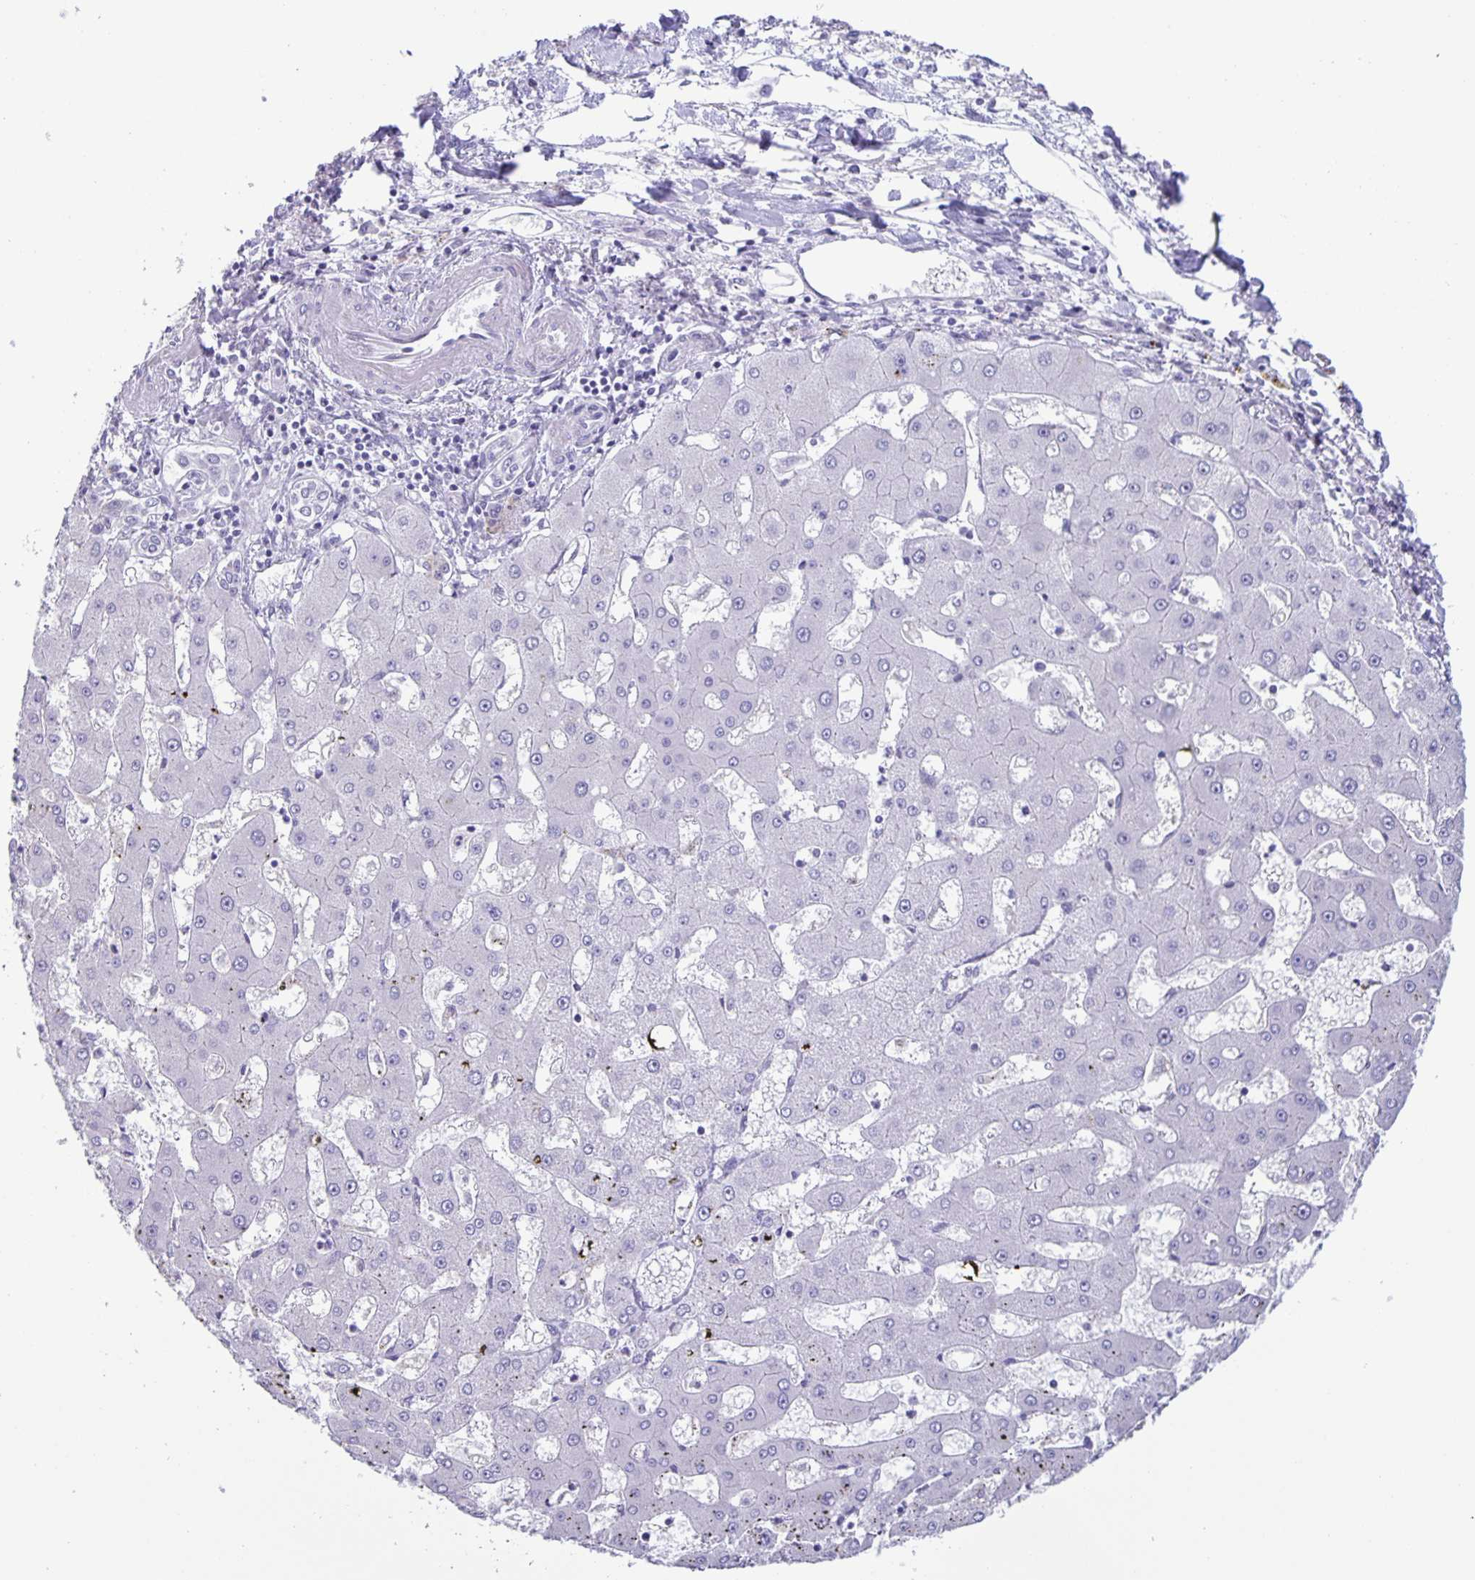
{"staining": {"intensity": "negative", "quantity": "none", "location": "none"}, "tissue": "liver cancer", "cell_type": "Tumor cells", "image_type": "cancer", "snomed": [{"axis": "morphology", "description": "Carcinoma, Hepatocellular, NOS"}, {"axis": "topography", "description": "Liver"}], "caption": "An image of human liver cancer is negative for staining in tumor cells. Brightfield microscopy of immunohistochemistry stained with DAB (3,3'-diaminobenzidine) (brown) and hematoxylin (blue), captured at high magnification.", "gene": "PHRF1", "patient": {"sex": "male", "age": 67}}